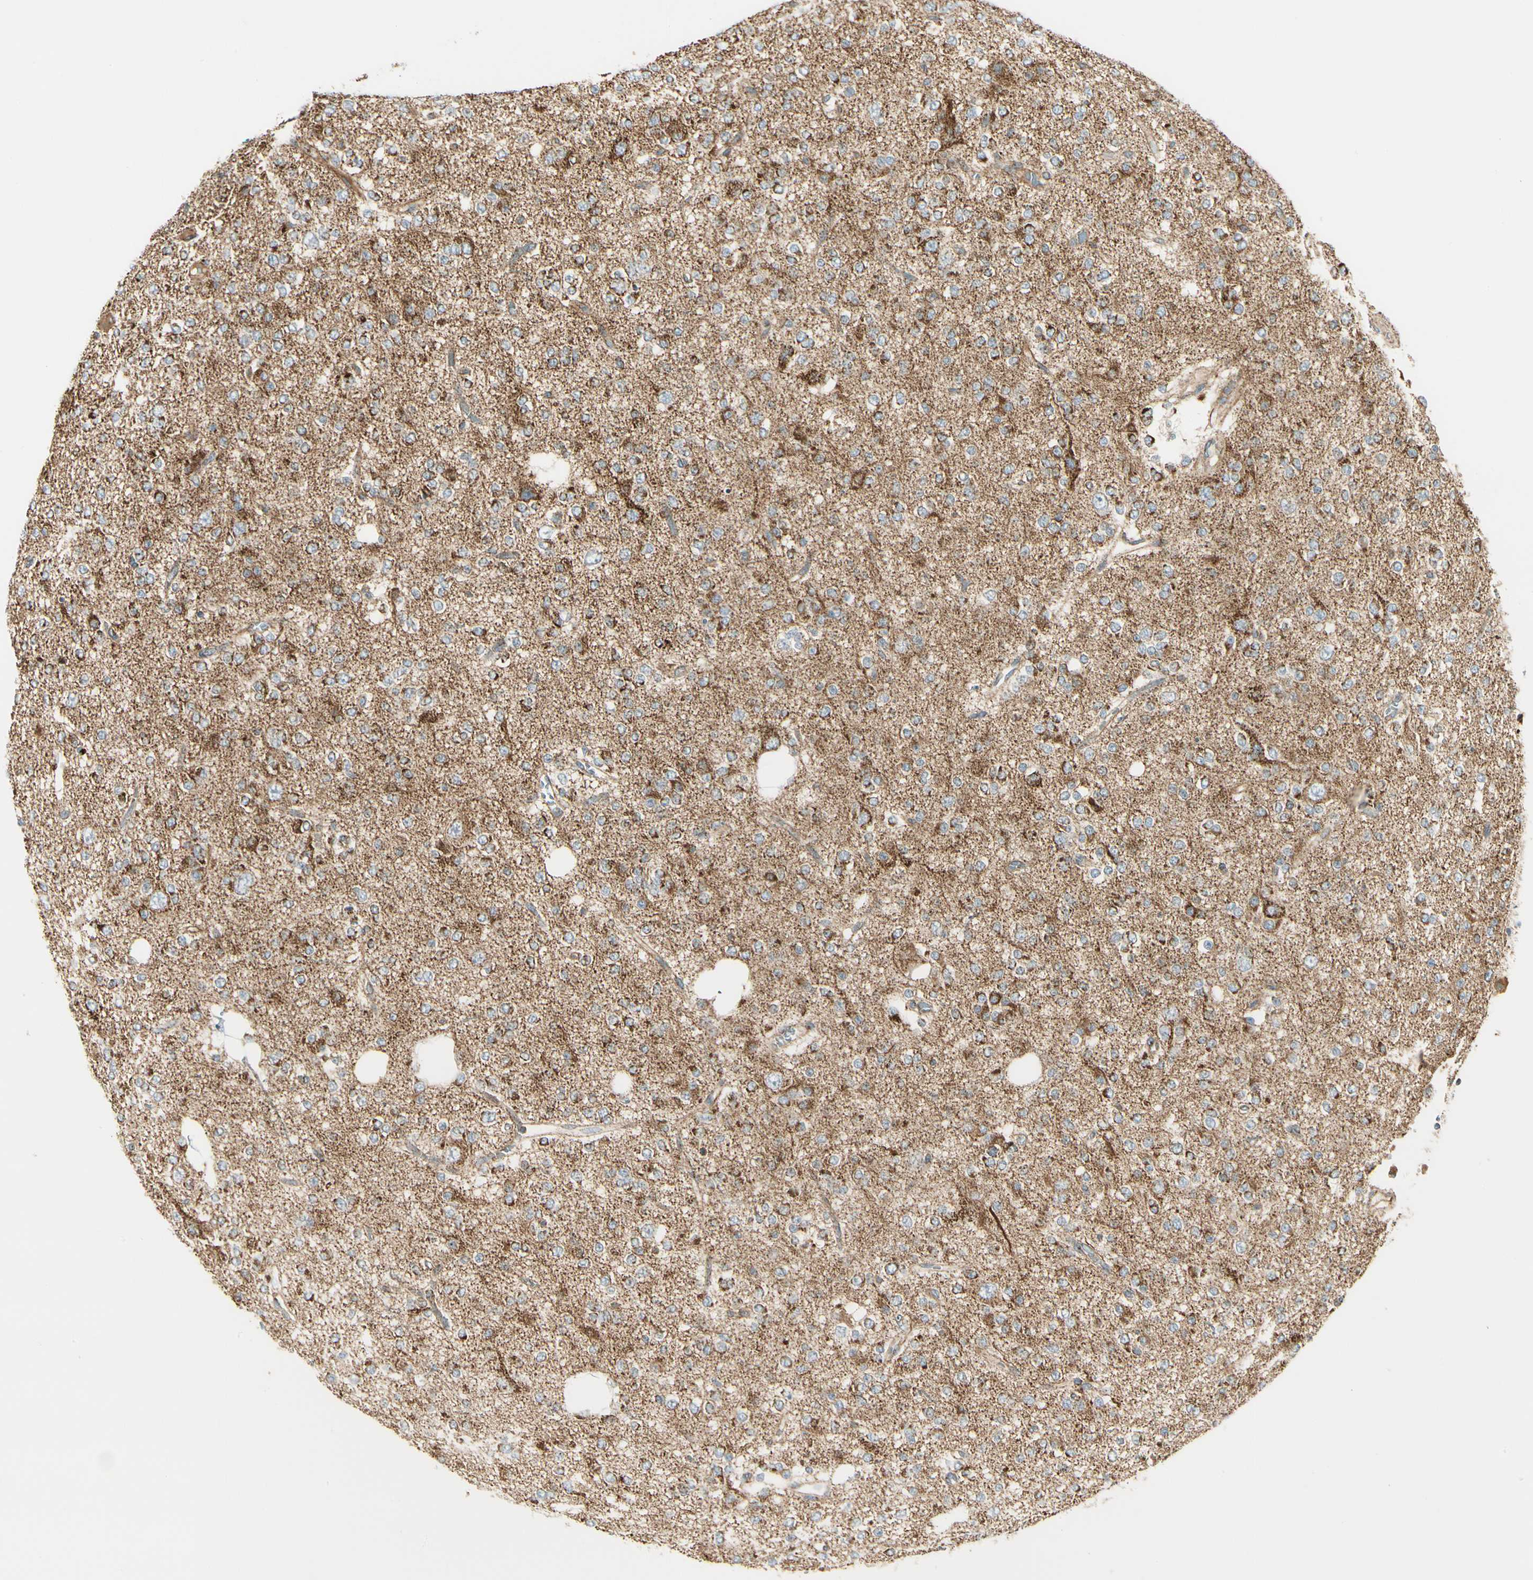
{"staining": {"intensity": "strong", "quantity": ">75%", "location": "cytoplasmic/membranous"}, "tissue": "glioma", "cell_type": "Tumor cells", "image_type": "cancer", "snomed": [{"axis": "morphology", "description": "Glioma, malignant, Low grade"}, {"axis": "topography", "description": "Brain"}], "caption": "Protein staining of malignant low-grade glioma tissue shows strong cytoplasmic/membranous positivity in about >75% of tumor cells.", "gene": "TBC1D10A", "patient": {"sex": "male", "age": 38}}